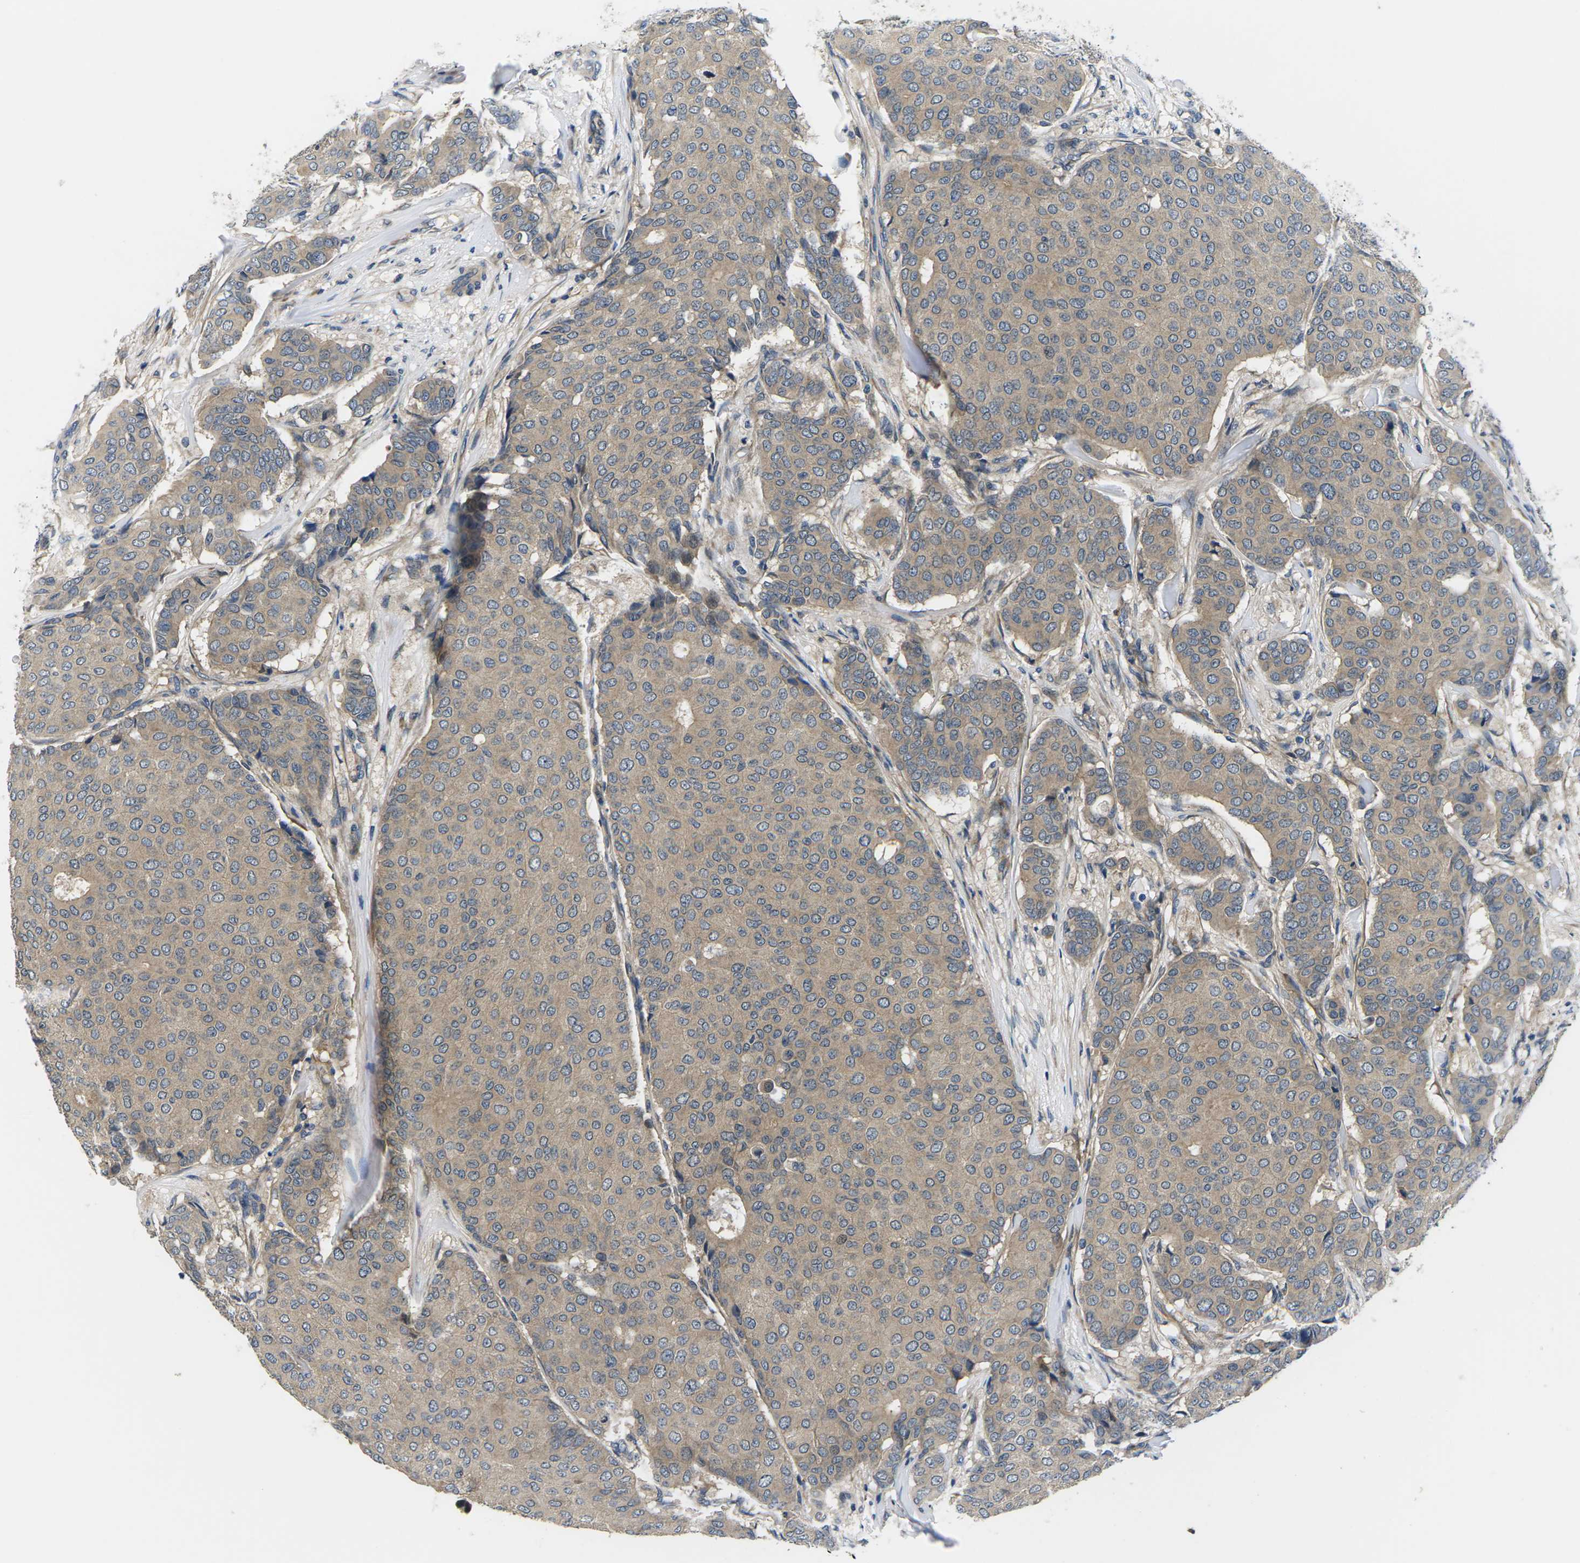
{"staining": {"intensity": "weak", "quantity": "25%-75%", "location": "cytoplasmic/membranous"}, "tissue": "breast cancer", "cell_type": "Tumor cells", "image_type": "cancer", "snomed": [{"axis": "morphology", "description": "Duct carcinoma"}, {"axis": "topography", "description": "Breast"}], "caption": "Protein staining shows weak cytoplasmic/membranous positivity in about 25%-75% of tumor cells in breast cancer. The staining was performed using DAB to visualize the protein expression in brown, while the nuclei were stained in blue with hematoxylin (Magnification: 20x).", "gene": "PLCE1", "patient": {"sex": "female", "age": 75}}